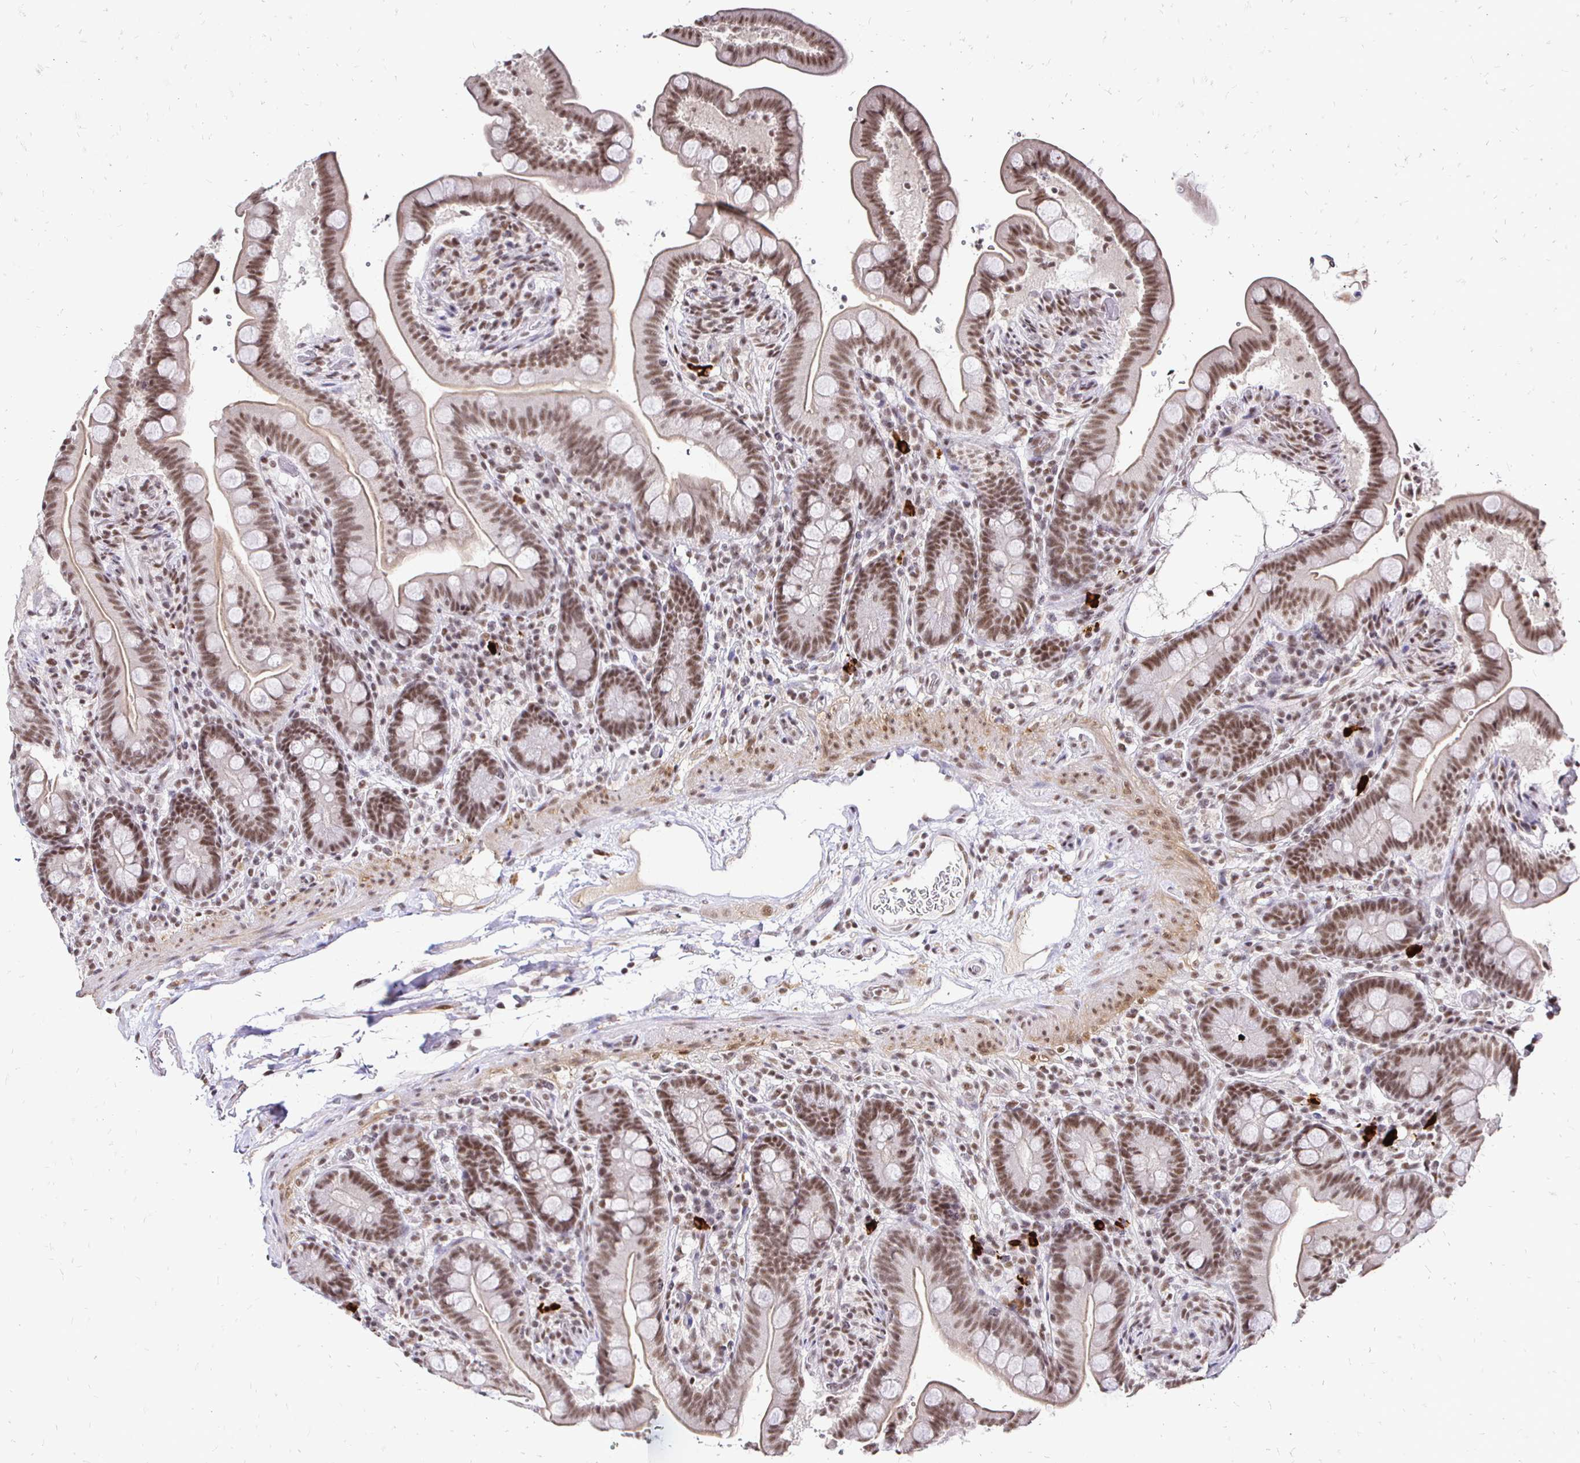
{"staining": {"intensity": "weak", "quantity": ">75%", "location": "nuclear"}, "tissue": "colon", "cell_type": "Endothelial cells", "image_type": "normal", "snomed": [{"axis": "morphology", "description": "Normal tissue, NOS"}, {"axis": "topography", "description": "Smooth muscle"}, {"axis": "topography", "description": "Colon"}], "caption": "Immunohistochemistry histopathology image of unremarkable colon: colon stained using immunohistochemistry shows low levels of weak protein expression localized specifically in the nuclear of endothelial cells, appearing as a nuclear brown color.", "gene": "SIN3A", "patient": {"sex": "male", "age": 73}}